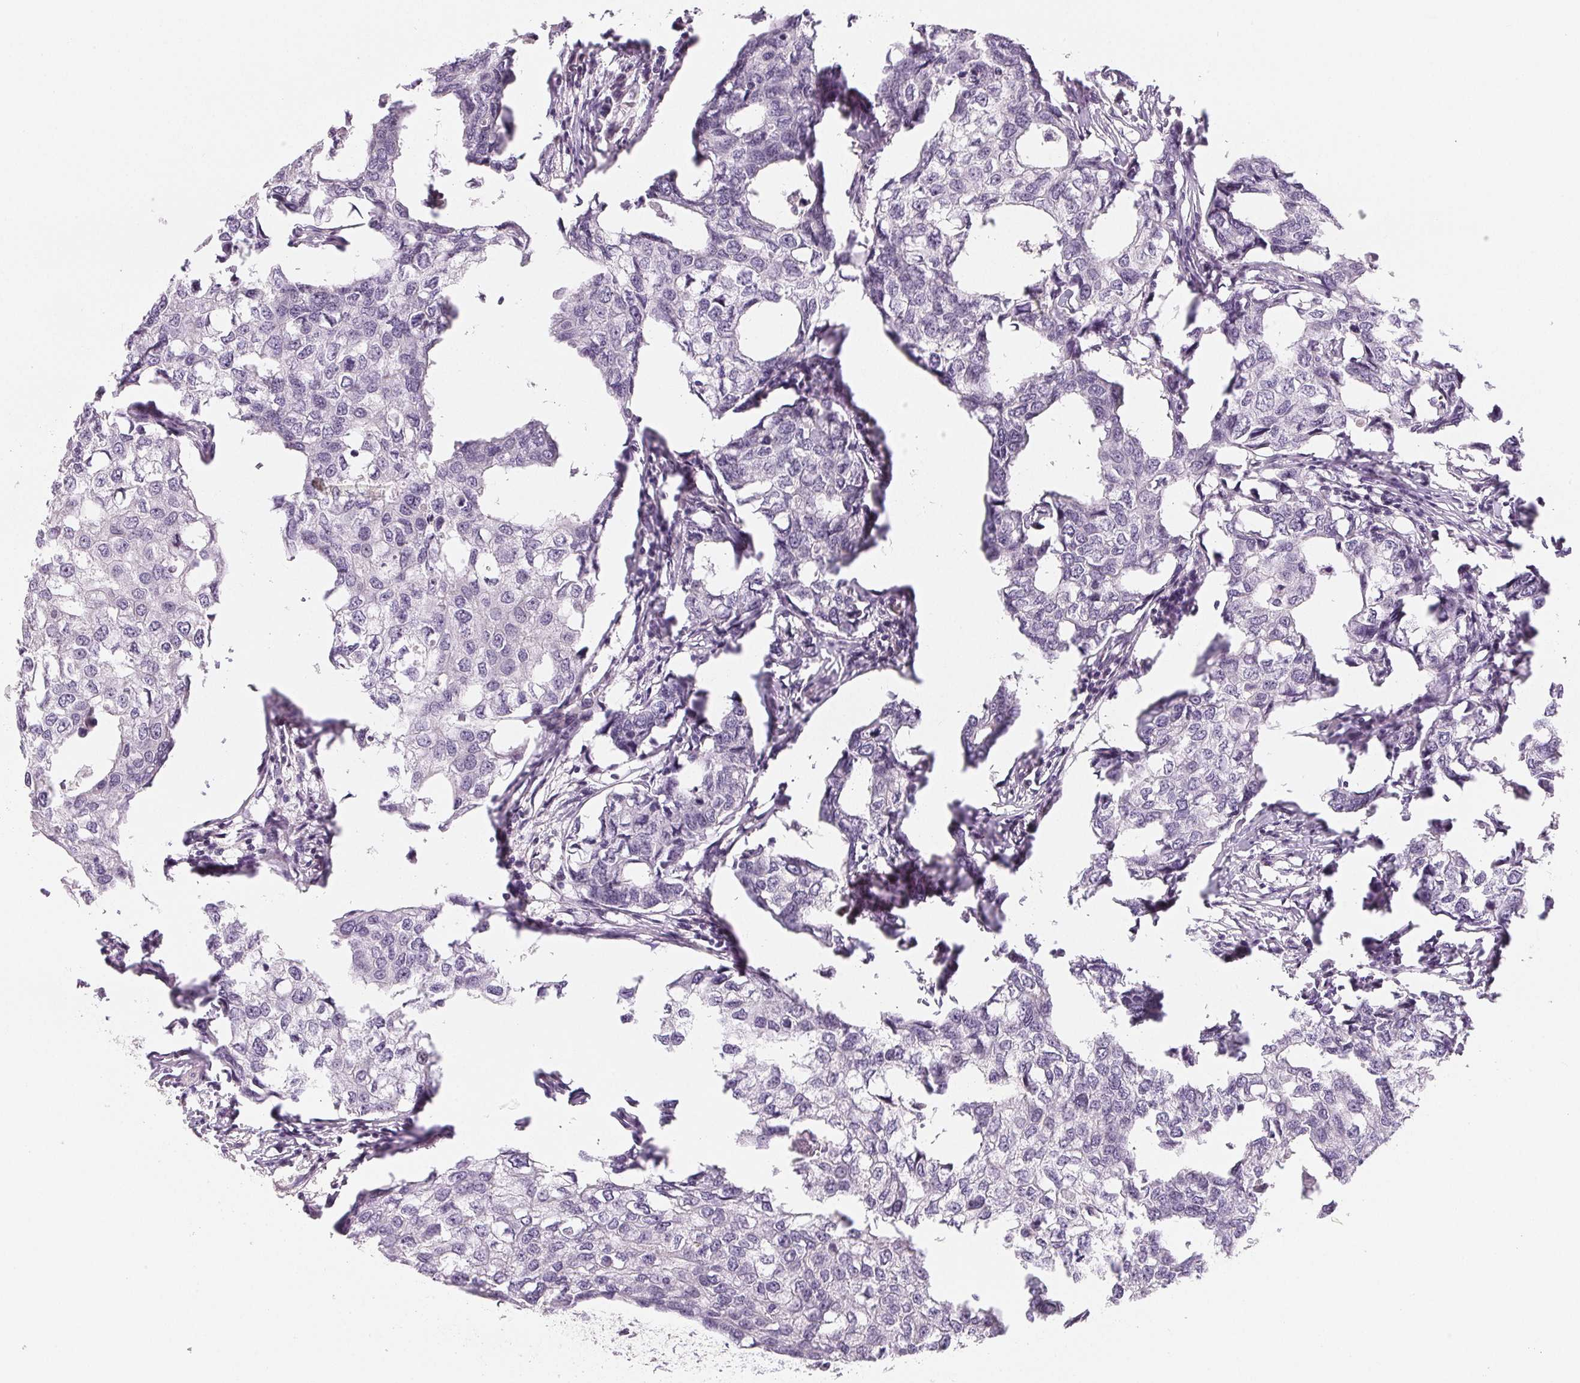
{"staining": {"intensity": "negative", "quantity": "none", "location": "none"}, "tissue": "breast cancer", "cell_type": "Tumor cells", "image_type": "cancer", "snomed": [{"axis": "morphology", "description": "Duct carcinoma"}, {"axis": "topography", "description": "Breast"}], "caption": "The image demonstrates no significant expression in tumor cells of invasive ductal carcinoma (breast). (Stains: DAB (3,3'-diaminobenzidine) IHC with hematoxylin counter stain, Microscopy: brightfield microscopy at high magnification).", "gene": "CFC1", "patient": {"sex": "female", "age": 27}}